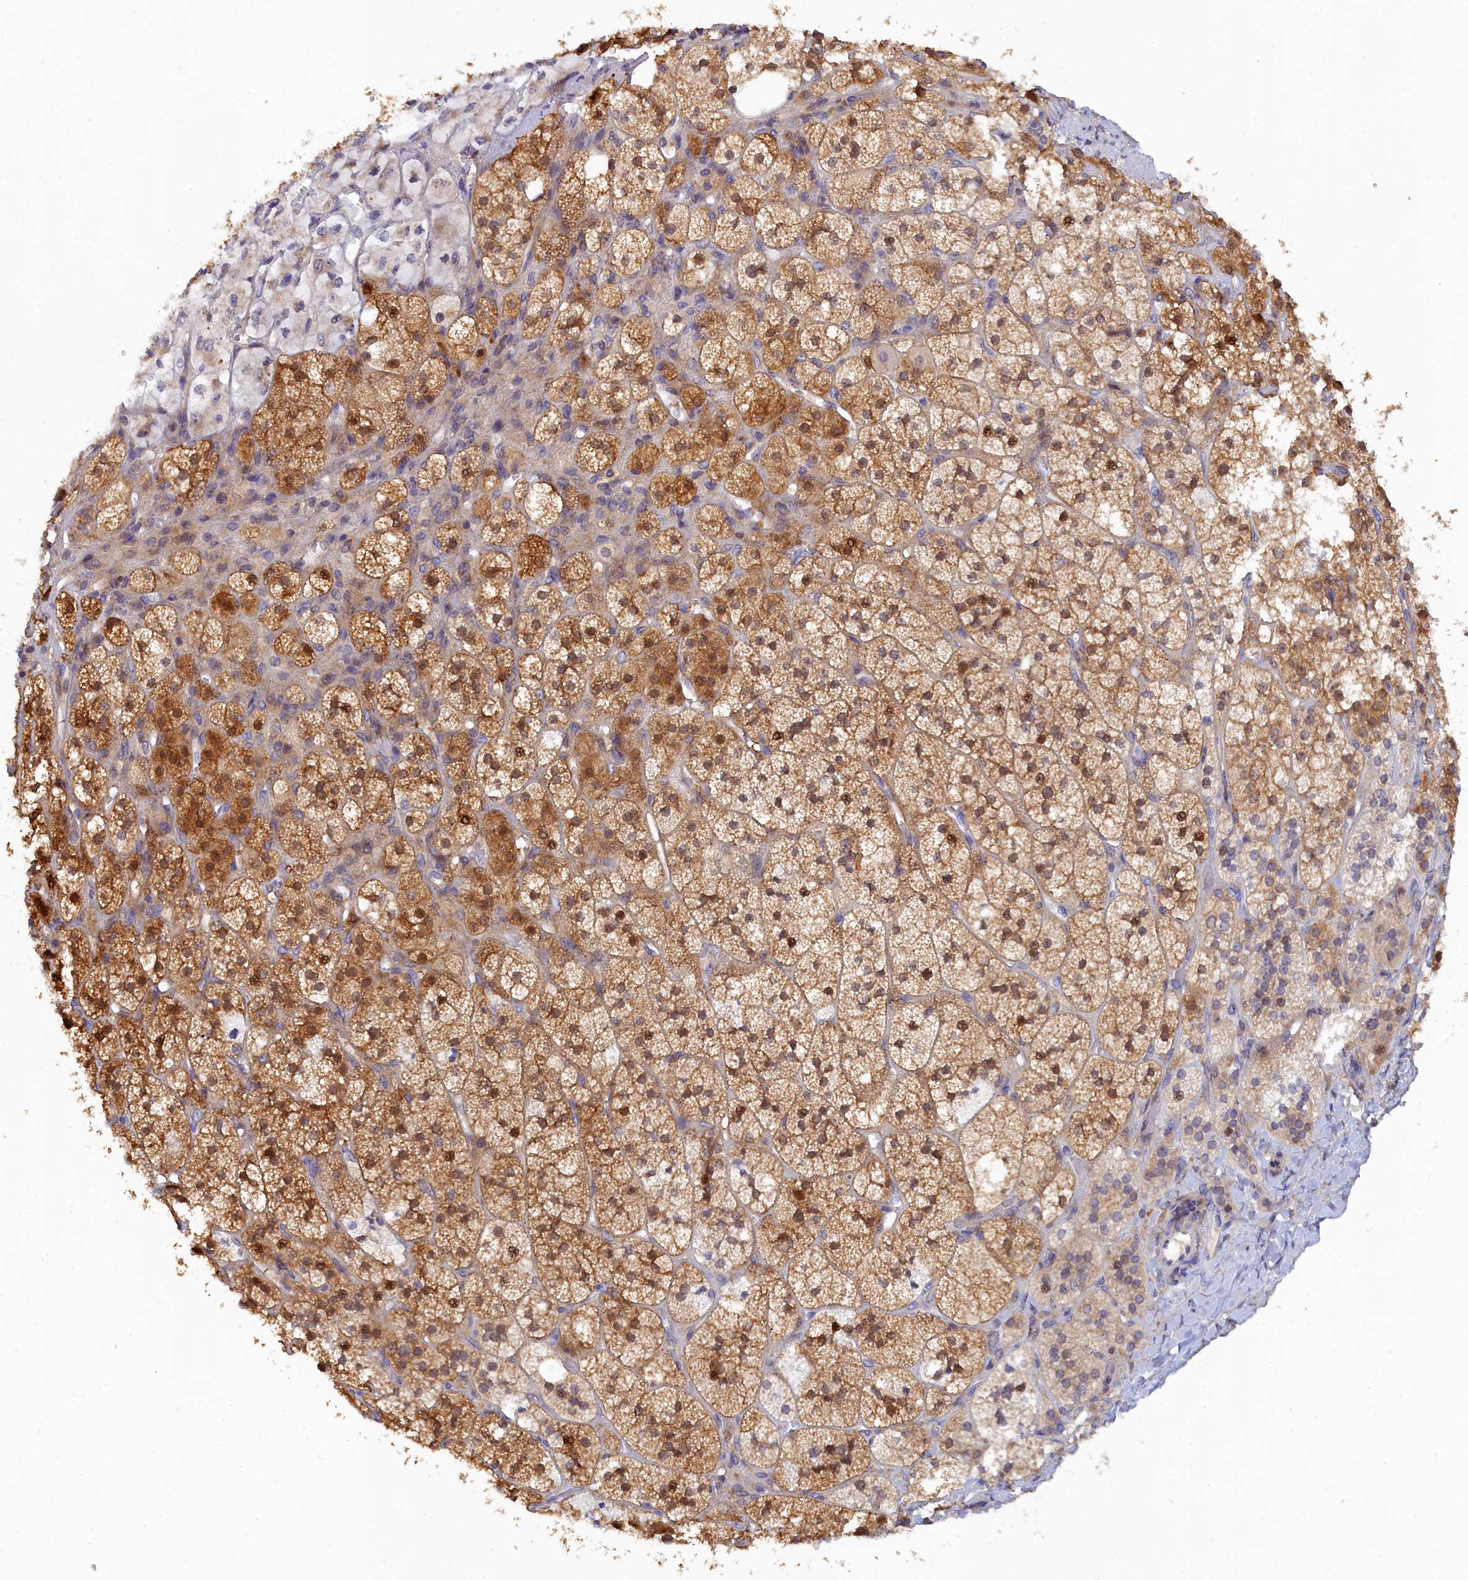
{"staining": {"intensity": "strong", "quantity": ">75%", "location": "cytoplasmic/membranous,nuclear"}, "tissue": "adrenal gland", "cell_type": "Glandular cells", "image_type": "normal", "snomed": [{"axis": "morphology", "description": "Normal tissue, NOS"}, {"axis": "topography", "description": "Adrenal gland"}], "caption": "Adrenal gland was stained to show a protein in brown. There is high levels of strong cytoplasmic/membranous,nuclear expression in approximately >75% of glandular cells.", "gene": "SPATA5L1", "patient": {"sex": "male", "age": 61}}